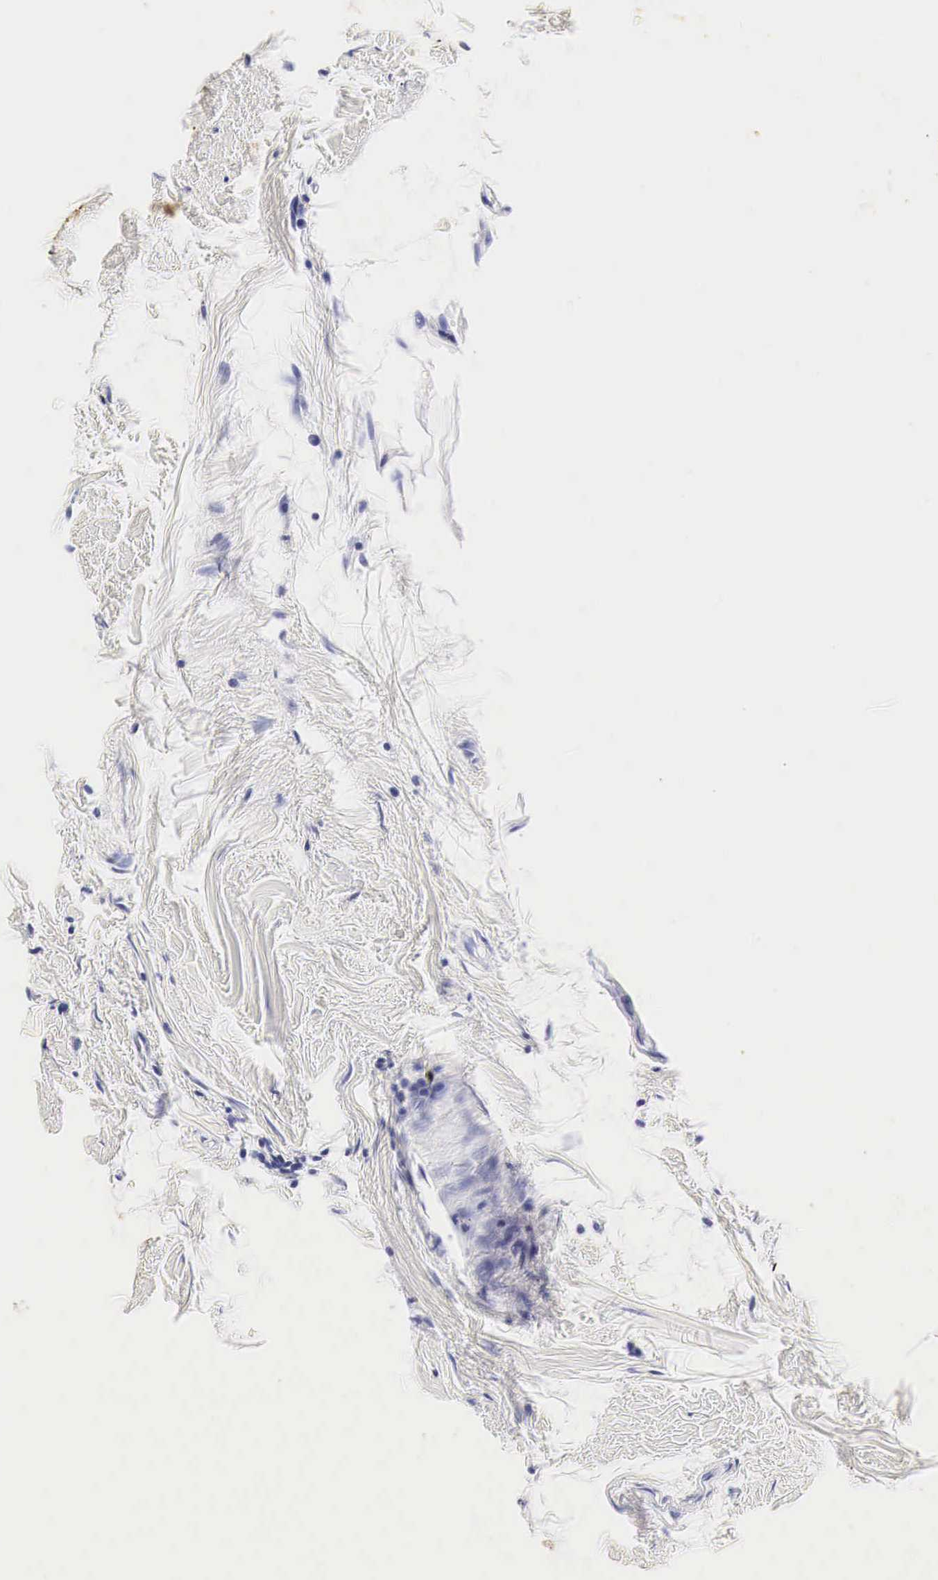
{"staining": {"intensity": "negative", "quantity": "none", "location": "none"}, "tissue": "breast cancer", "cell_type": "Tumor cells", "image_type": "cancer", "snomed": [{"axis": "morphology", "description": "Duct carcinoma"}, {"axis": "topography", "description": "Breast"}], "caption": "A micrograph of human invasive ductal carcinoma (breast) is negative for staining in tumor cells.", "gene": "ACP3", "patient": {"sex": "female", "age": 64}}